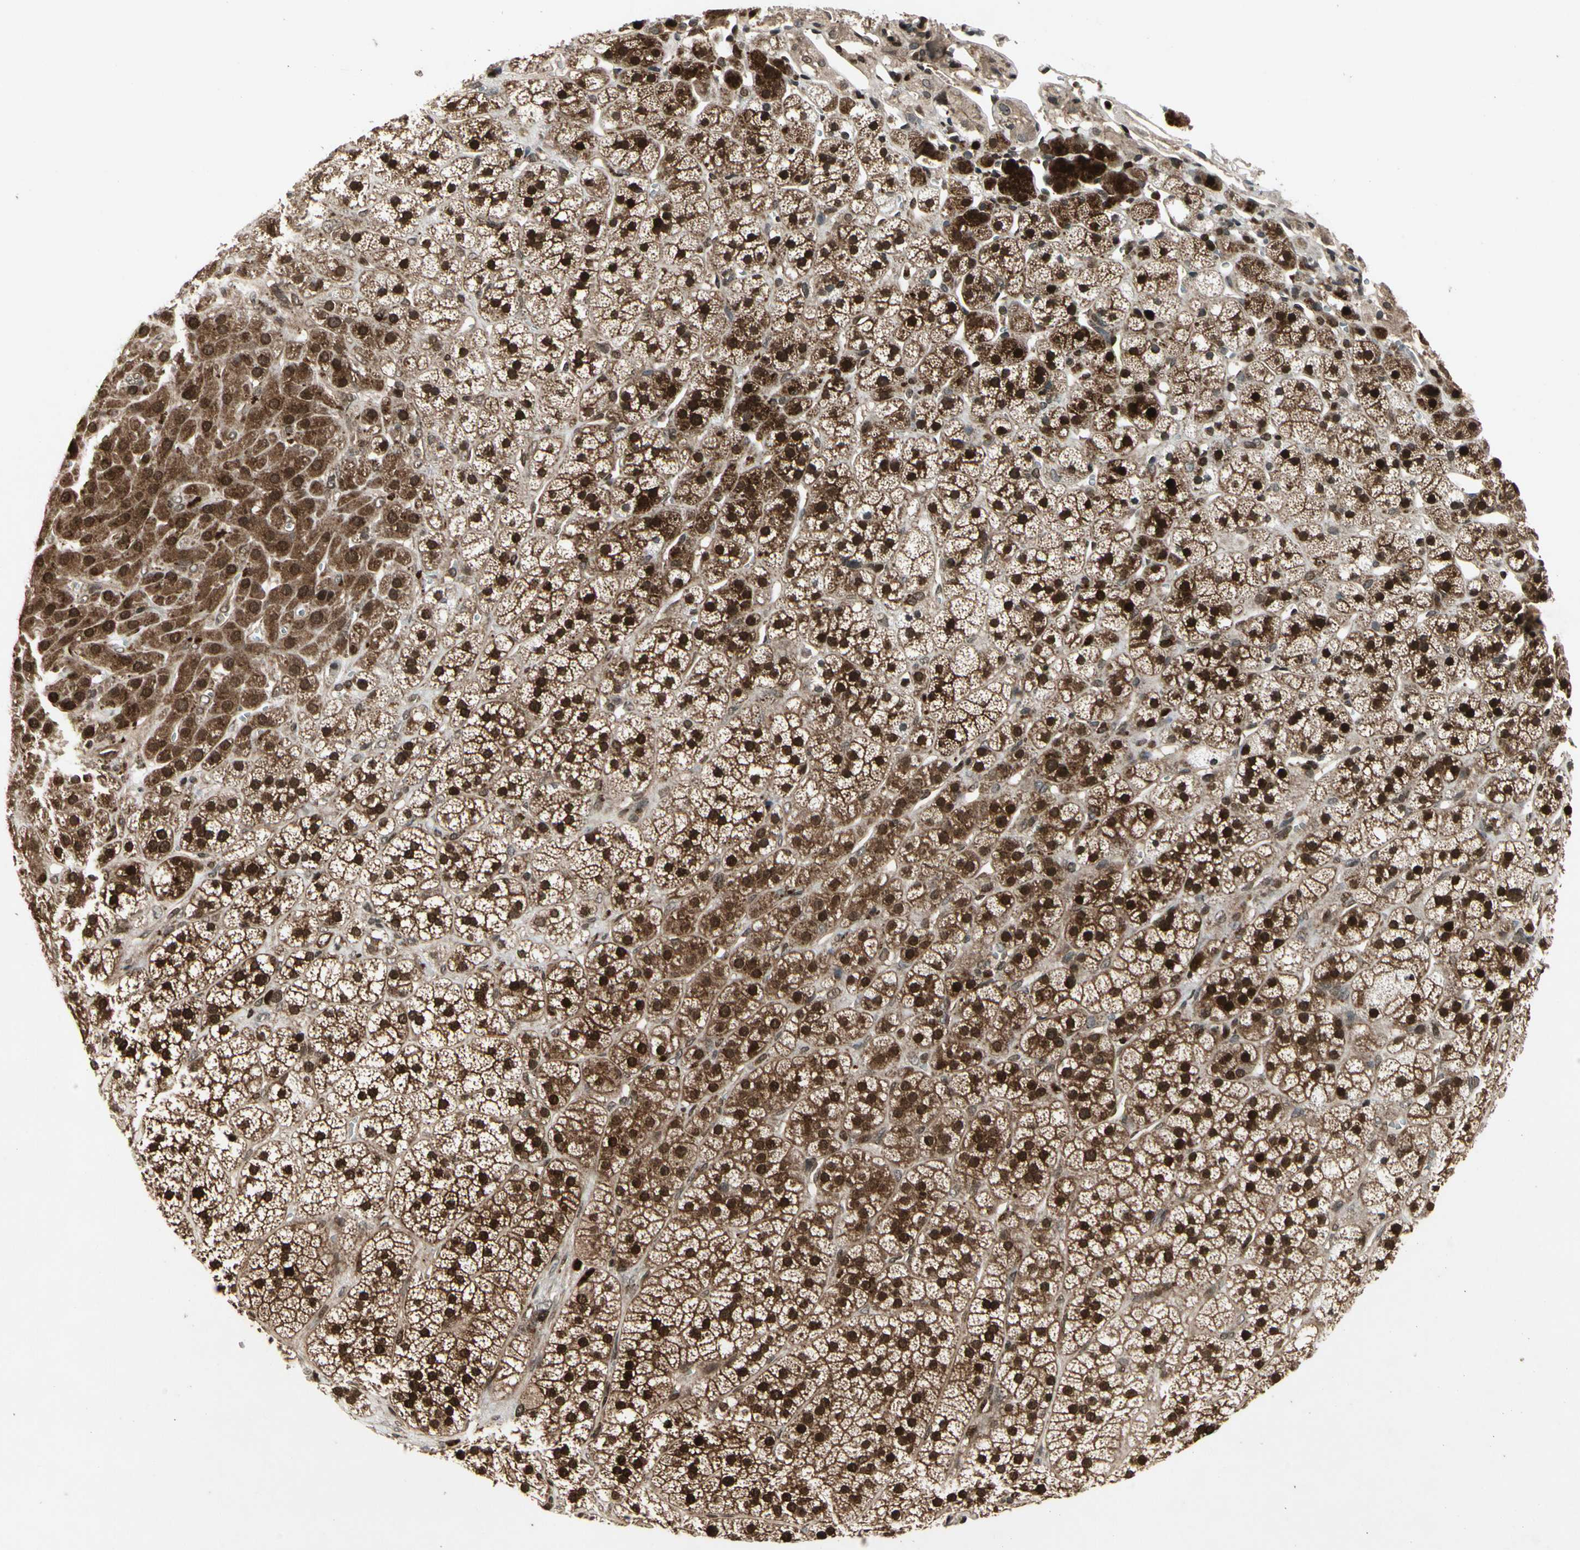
{"staining": {"intensity": "strong", "quantity": ">75%", "location": "cytoplasmic/membranous,nuclear"}, "tissue": "adrenal gland", "cell_type": "Glandular cells", "image_type": "normal", "snomed": [{"axis": "morphology", "description": "Normal tissue, NOS"}, {"axis": "topography", "description": "Adrenal gland"}], "caption": "Brown immunohistochemical staining in unremarkable human adrenal gland exhibits strong cytoplasmic/membranous,nuclear positivity in about >75% of glandular cells. (IHC, brightfield microscopy, high magnification).", "gene": "GLRX", "patient": {"sex": "male", "age": 56}}